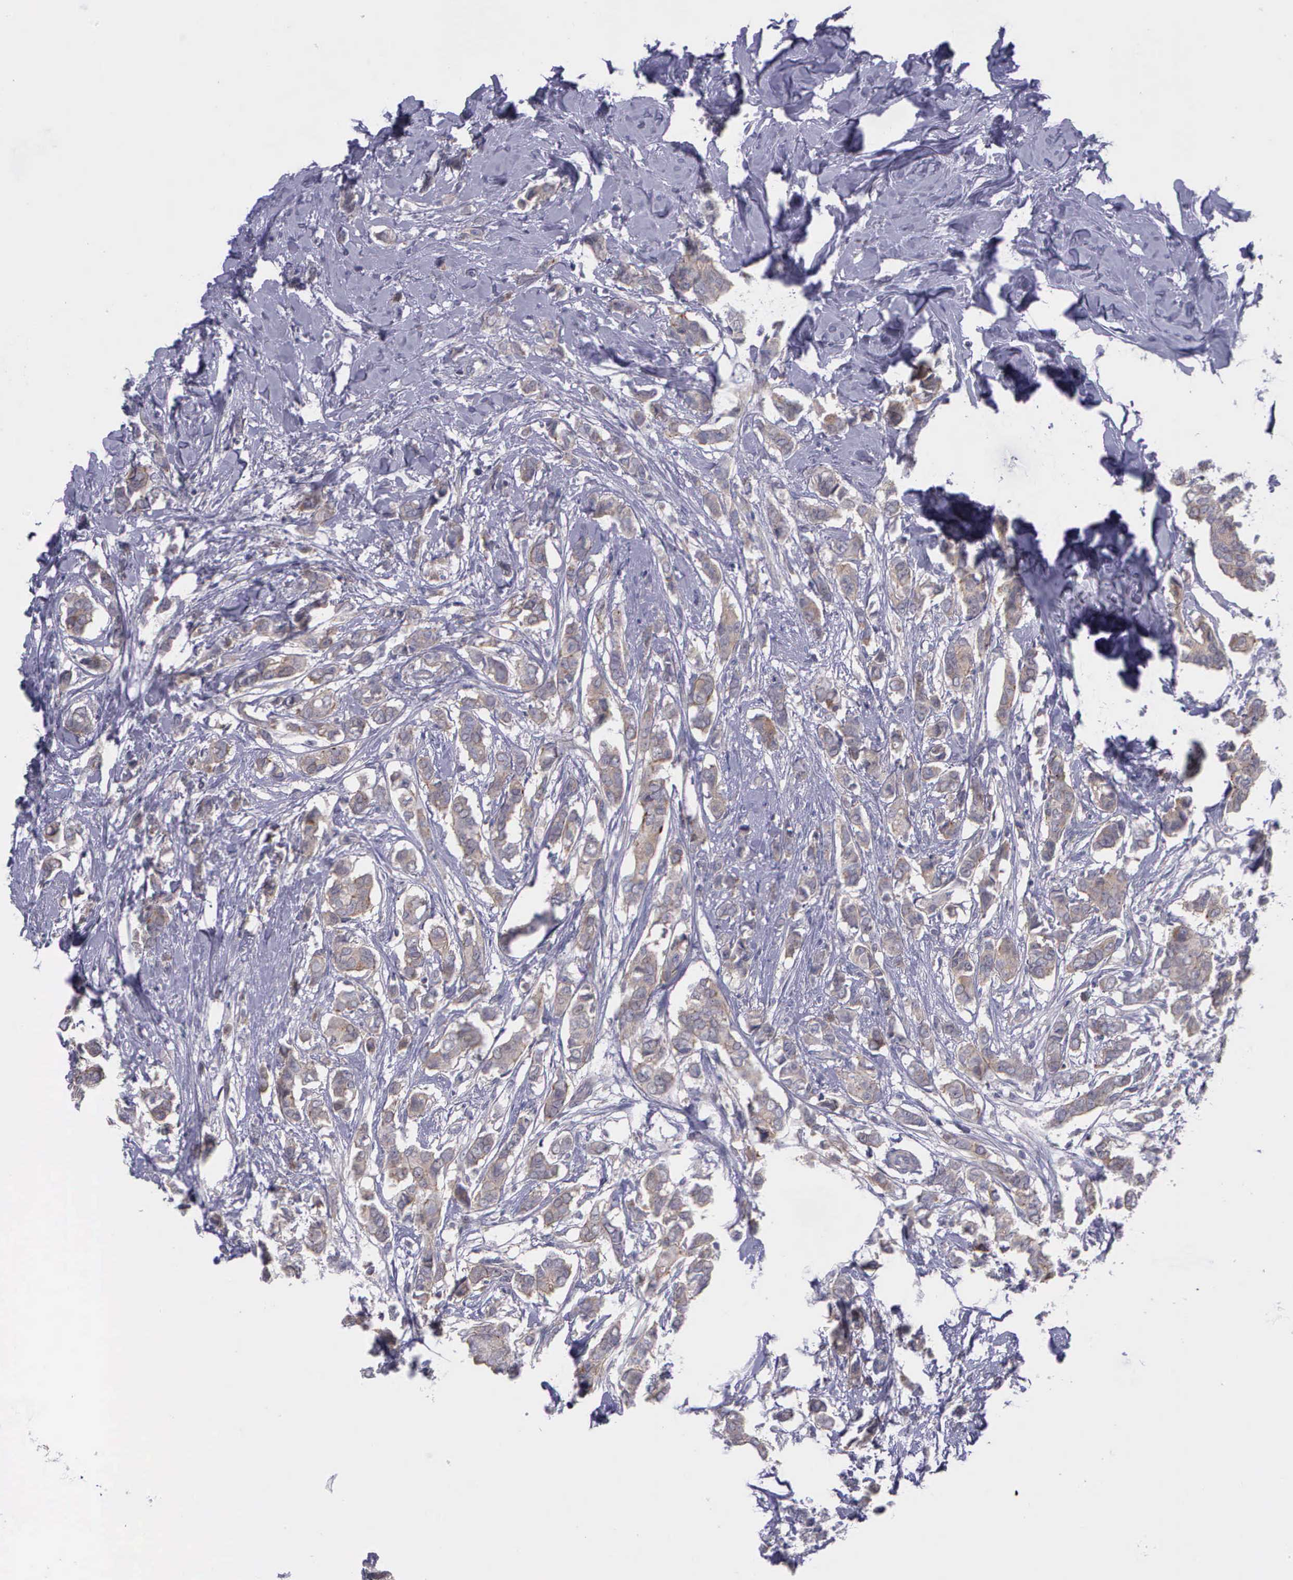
{"staining": {"intensity": "weak", "quantity": "25%-75%", "location": "cytoplasmic/membranous"}, "tissue": "breast cancer", "cell_type": "Tumor cells", "image_type": "cancer", "snomed": [{"axis": "morphology", "description": "Duct carcinoma"}, {"axis": "topography", "description": "Breast"}], "caption": "The histopathology image reveals a brown stain indicating the presence of a protein in the cytoplasmic/membranous of tumor cells in breast infiltrating ductal carcinoma.", "gene": "MICAL3", "patient": {"sex": "female", "age": 84}}